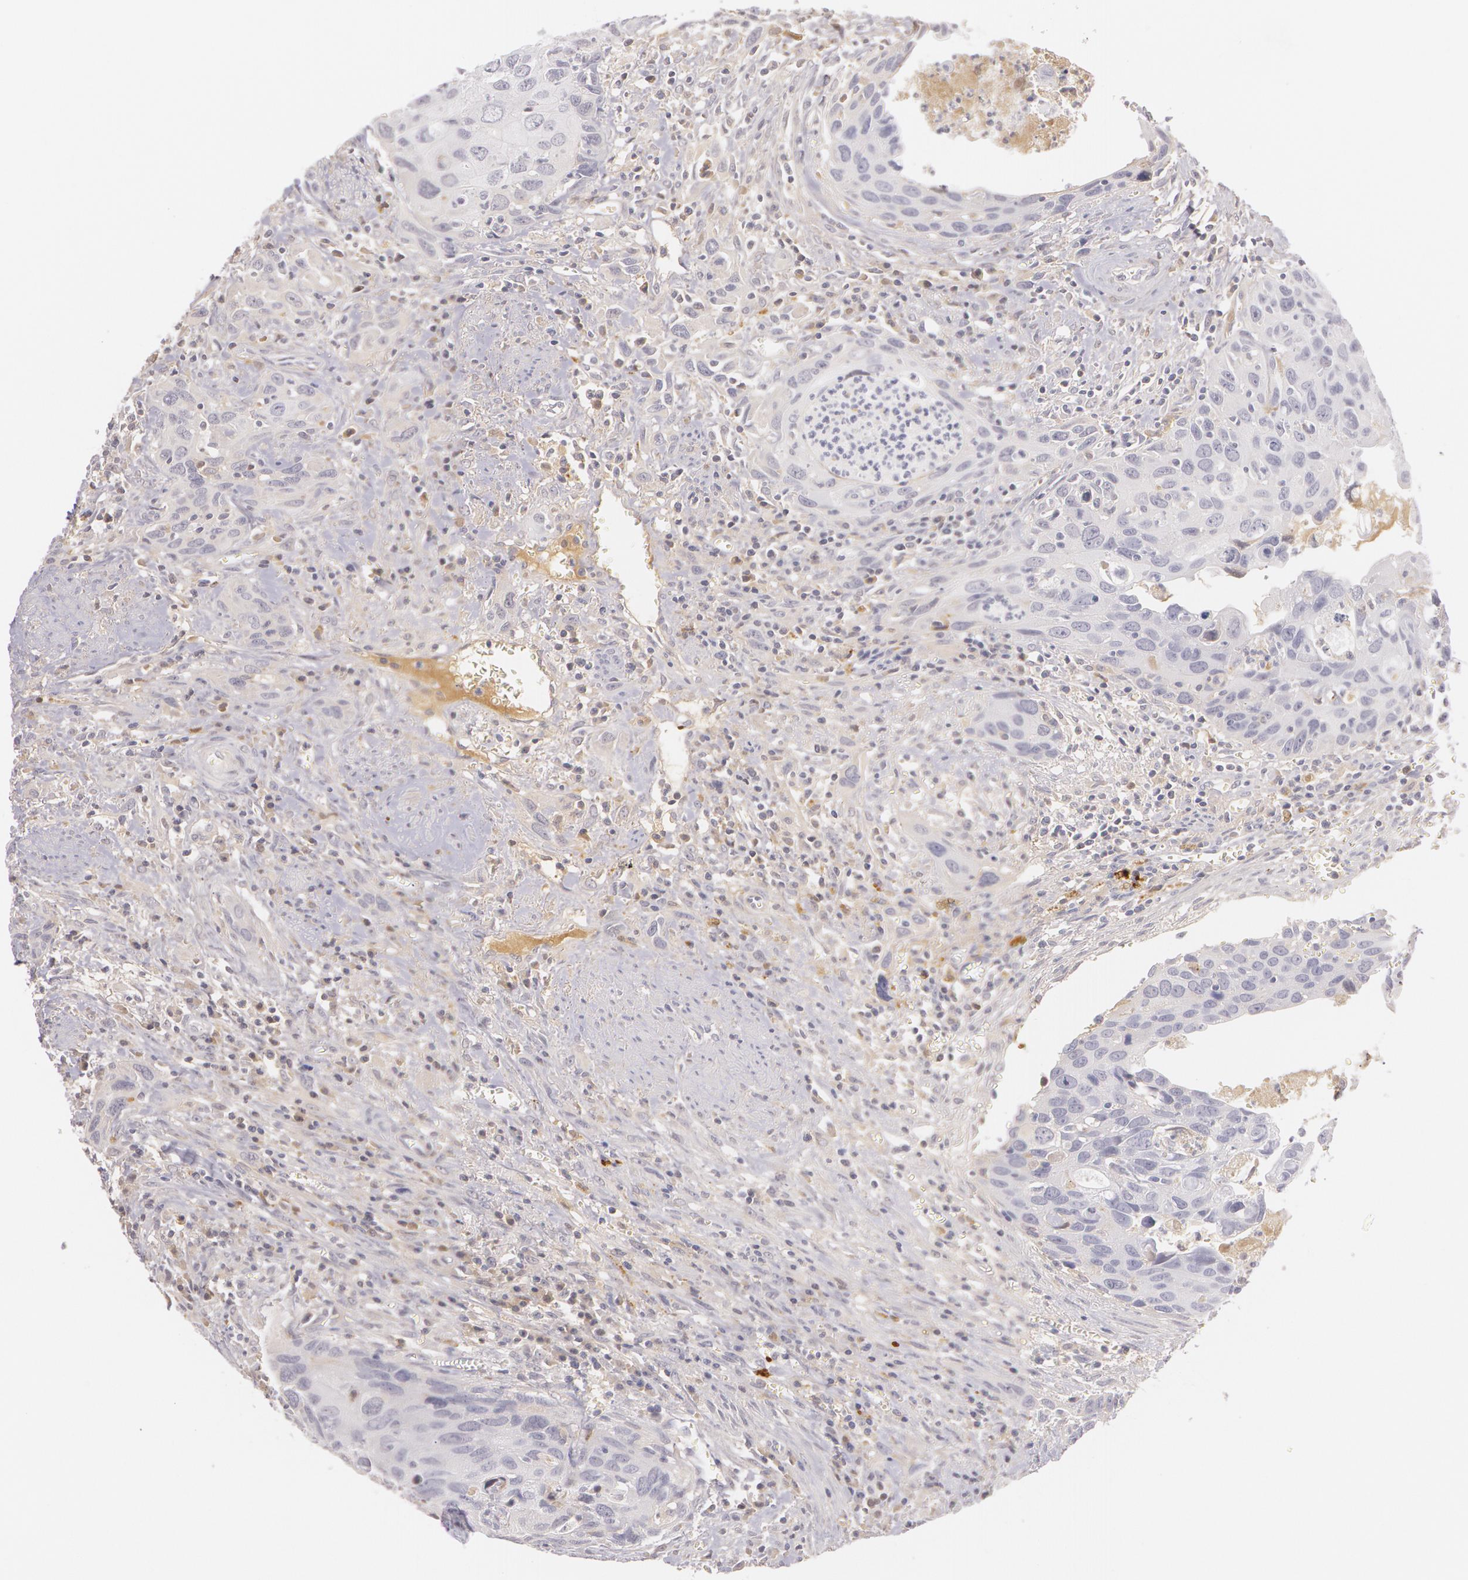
{"staining": {"intensity": "negative", "quantity": "none", "location": "none"}, "tissue": "urothelial cancer", "cell_type": "Tumor cells", "image_type": "cancer", "snomed": [{"axis": "morphology", "description": "Urothelial carcinoma, High grade"}, {"axis": "topography", "description": "Urinary bladder"}], "caption": "This is an IHC photomicrograph of urothelial carcinoma (high-grade). There is no expression in tumor cells.", "gene": "LBP", "patient": {"sex": "male", "age": 71}}